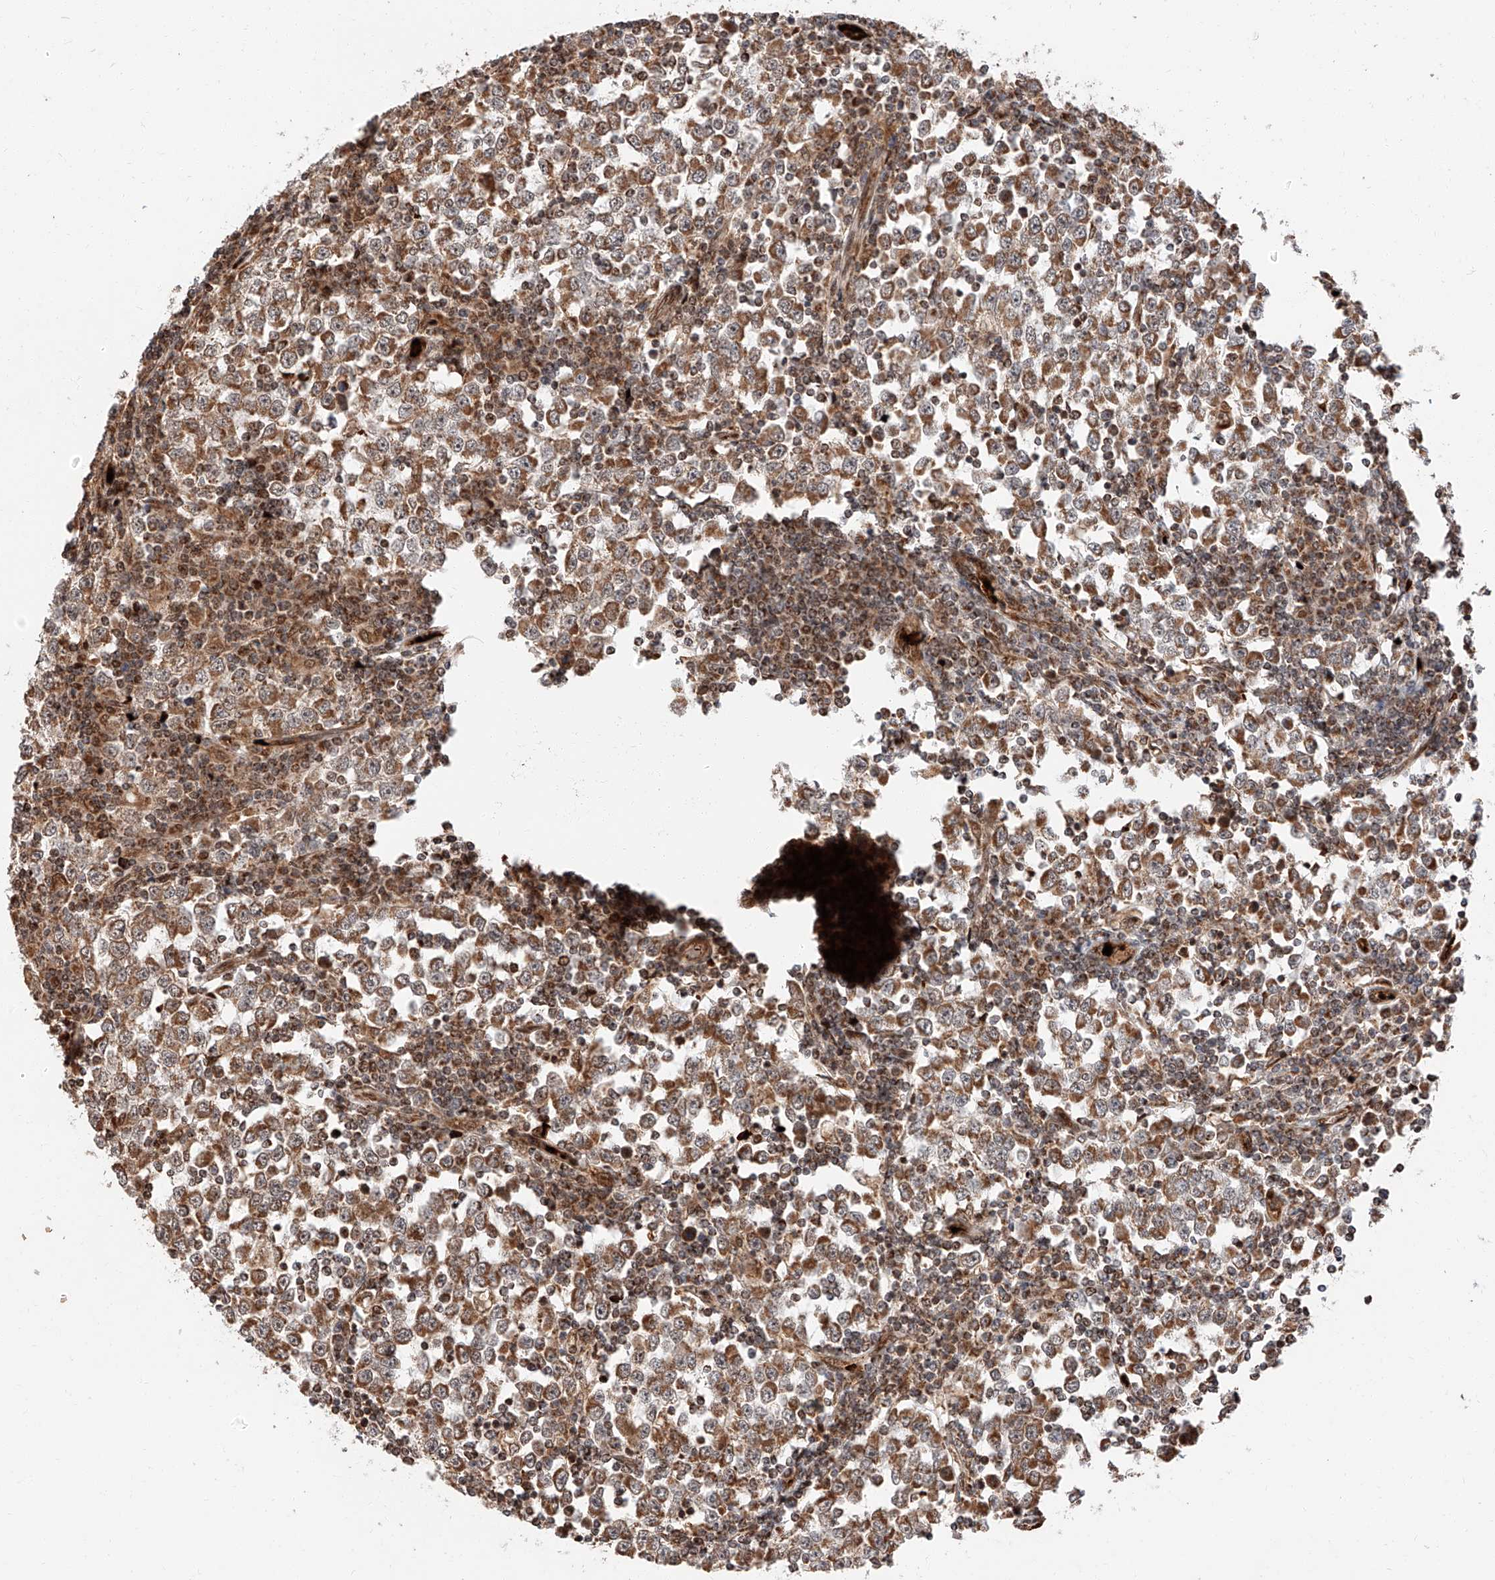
{"staining": {"intensity": "moderate", "quantity": ">75%", "location": "cytoplasmic/membranous,nuclear"}, "tissue": "testis cancer", "cell_type": "Tumor cells", "image_type": "cancer", "snomed": [{"axis": "morphology", "description": "Seminoma, NOS"}, {"axis": "topography", "description": "Testis"}], "caption": "Immunohistochemistry staining of seminoma (testis), which reveals medium levels of moderate cytoplasmic/membranous and nuclear expression in approximately >75% of tumor cells indicating moderate cytoplasmic/membranous and nuclear protein staining. The staining was performed using DAB (brown) for protein detection and nuclei were counterstained in hematoxylin (blue).", "gene": "THTPA", "patient": {"sex": "male", "age": 65}}